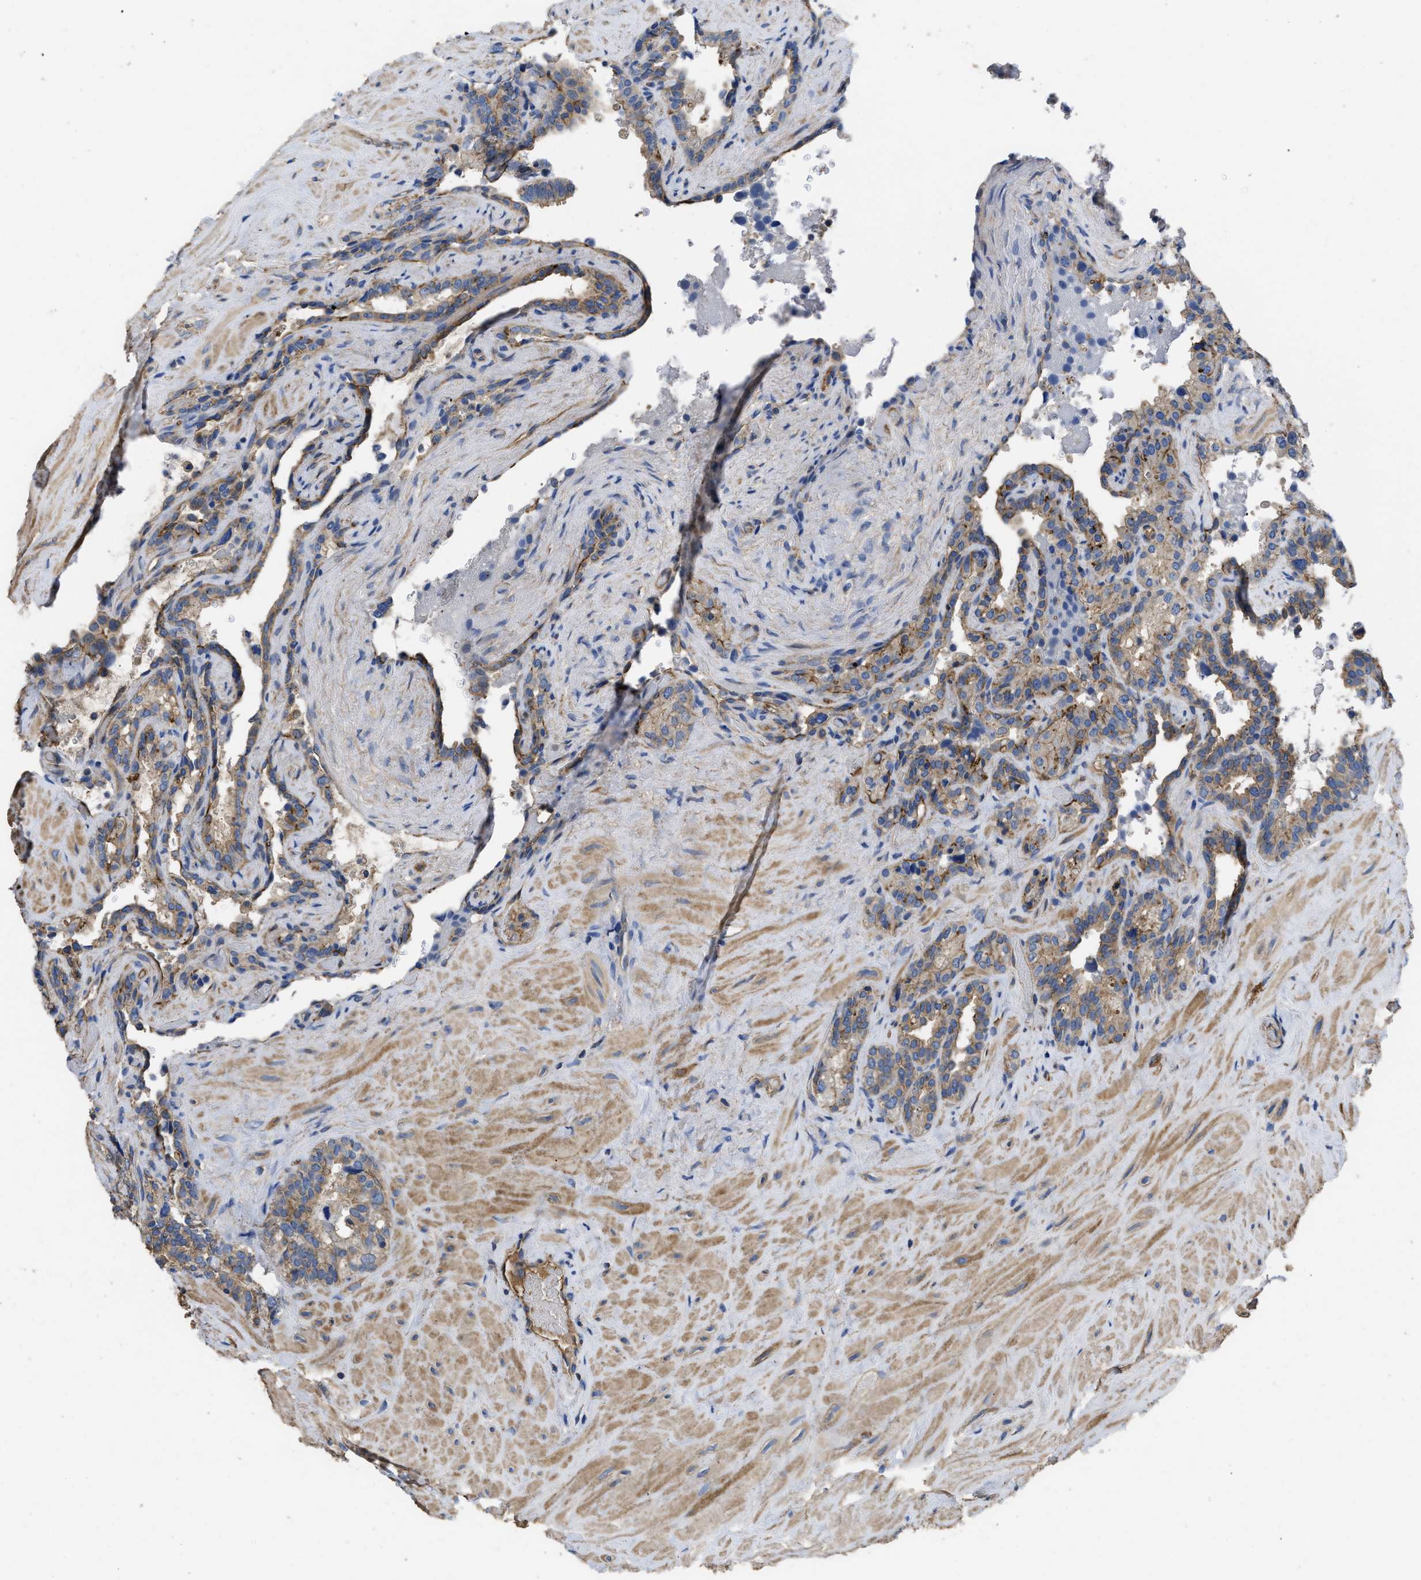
{"staining": {"intensity": "weak", "quantity": ">75%", "location": "cytoplasmic/membranous"}, "tissue": "seminal vesicle", "cell_type": "Glandular cells", "image_type": "normal", "snomed": [{"axis": "morphology", "description": "Normal tissue, NOS"}, {"axis": "topography", "description": "Seminal veicle"}], "caption": "This photomicrograph reveals immunohistochemistry (IHC) staining of benign human seminal vesicle, with low weak cytoplasmic/membranous staining in about >75% of glandular cells.", "gene": "USP4", "patient": {"sex": "male", "age": 68}}